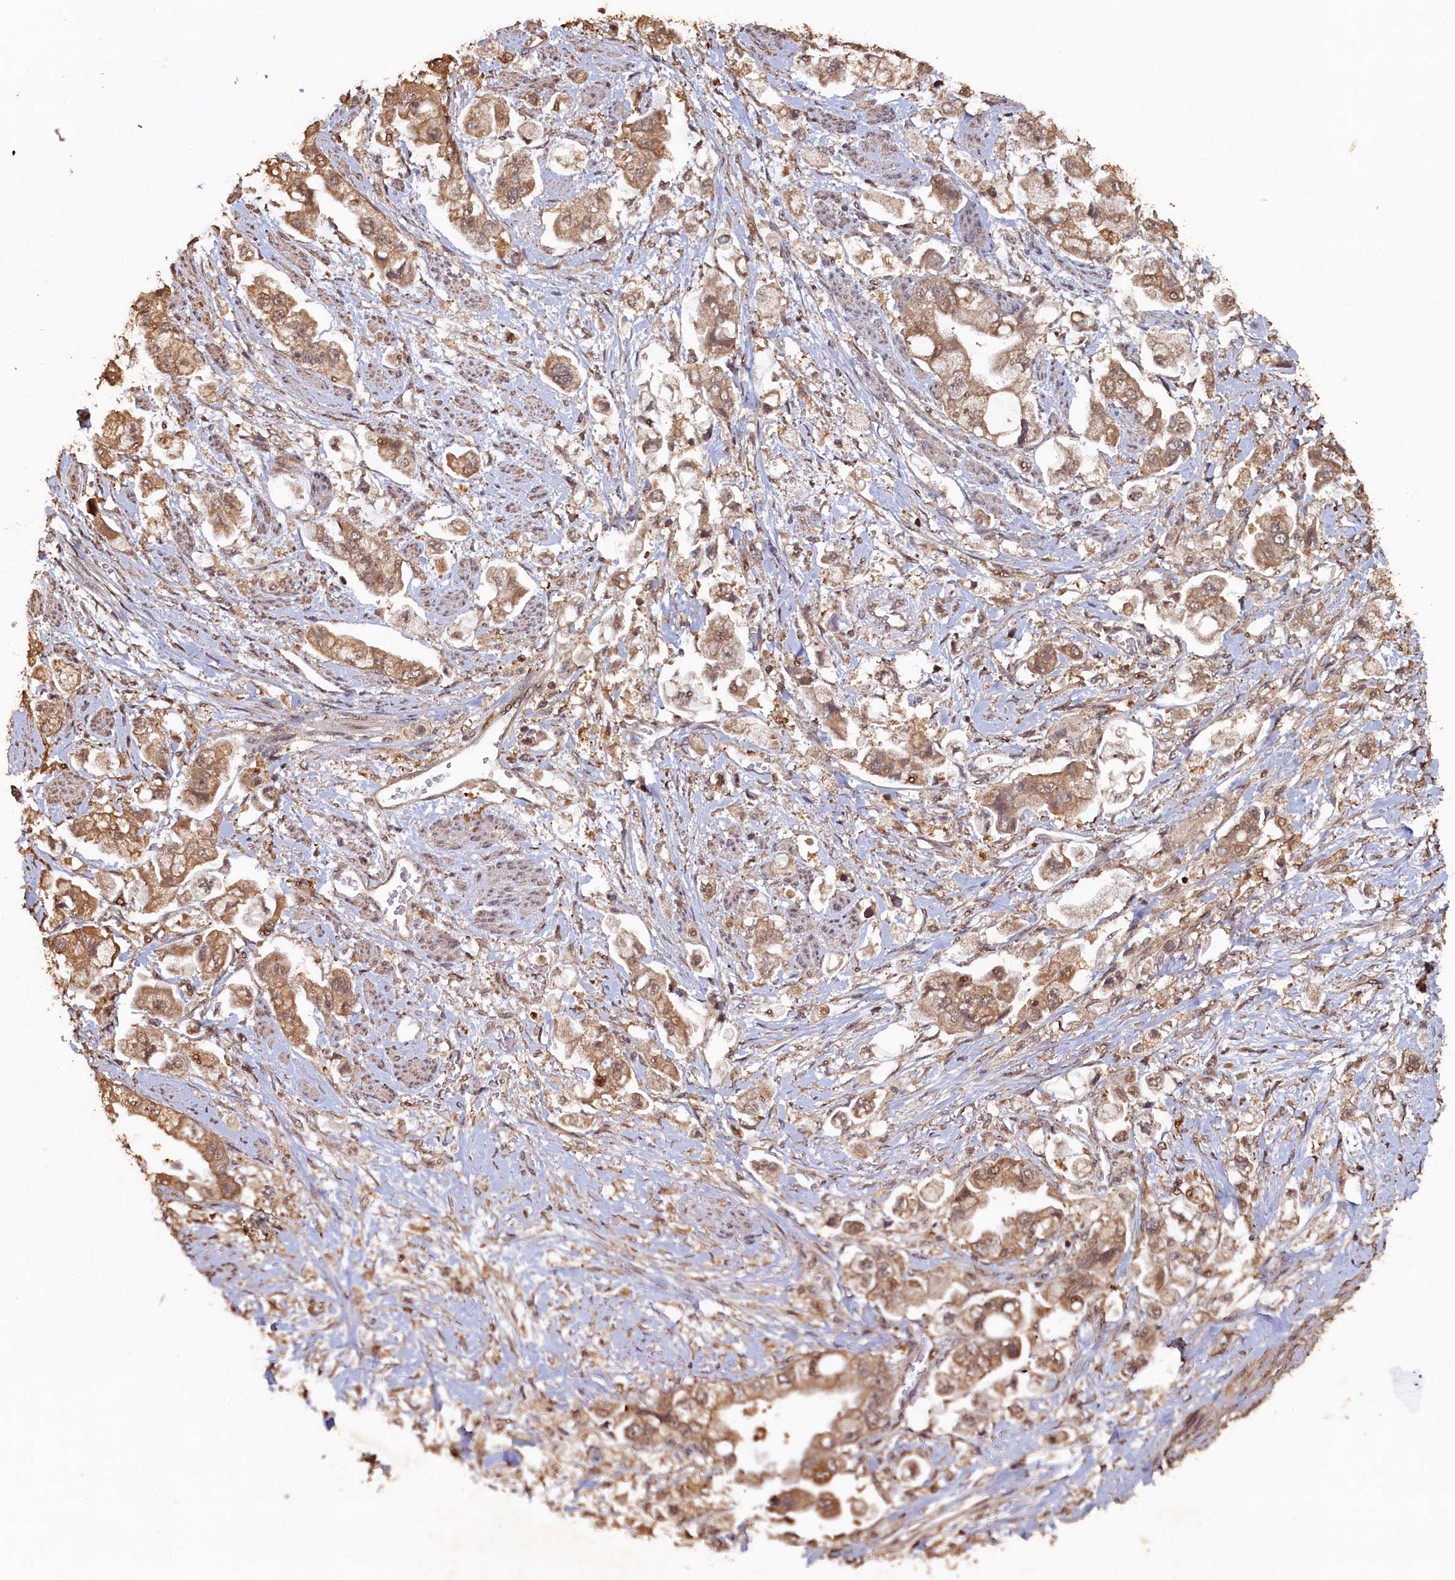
{"staining": {"intensity": "moderate", "quantity": ">75%", "location": "cytoplasmic/membranous"}, "tissue": "stomach cancer", "cell_type": "Tumor cells", "image_type": "cancer", "snomed": [{"axis": "morphology", "description": "Adenocarcinoma, NOS"}, {"axis": "topography", "description": "Stomach"}], "caption": "IHC of stomach adenocarcinoma displays medium levels of moderate cytoplasmic/membranous positivity in approximately >75% of tumor cells. (brown staining indicates protein expression, while blue staining denotes nuclei).", "gene": "PIGN", "patient": {"sex": "male", "age": 62}}